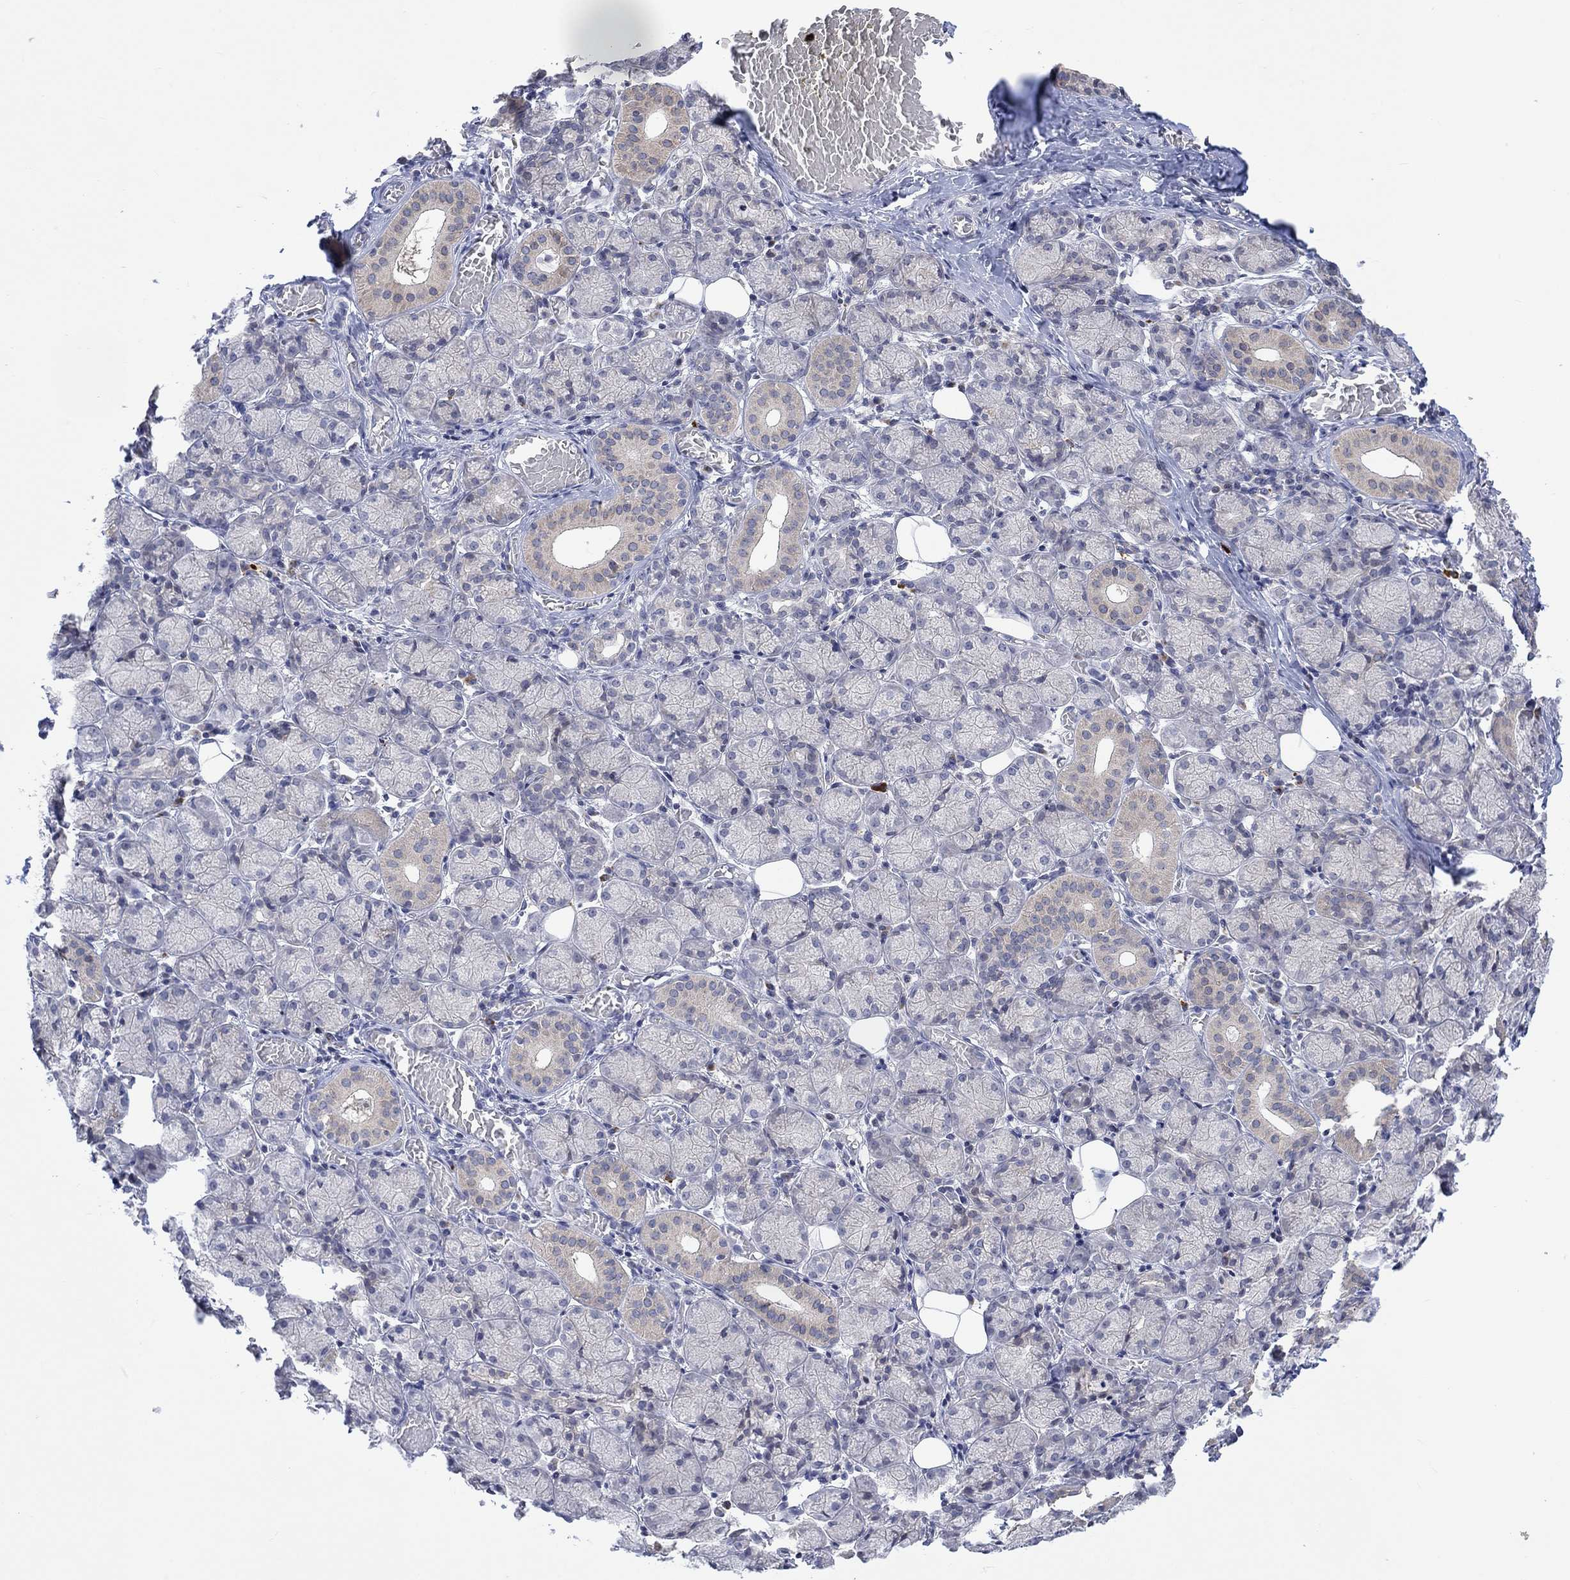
{"staining": {"intensity": "weak", "quantity": "<25%", "location": "cytoplasmic/membranous"}, "tissue": "salivary gland", "cell_type": "Glandular cells", "image_type": "normal", "snomed": [{"axis": "morphology", "description": "Normal tissue, NOS"}, {"axis": "topography", "description": "Salivary gland"}, {"axis": "topography", "description": "Peripheral nerve tissue"}], "caption": "Immunohistochemistry of benign salivary gland reveals no expression in glandular cells. Nuclei are stained in blue.", "gene": "DCX", "patient": {"sex": "female", "age": 24}}